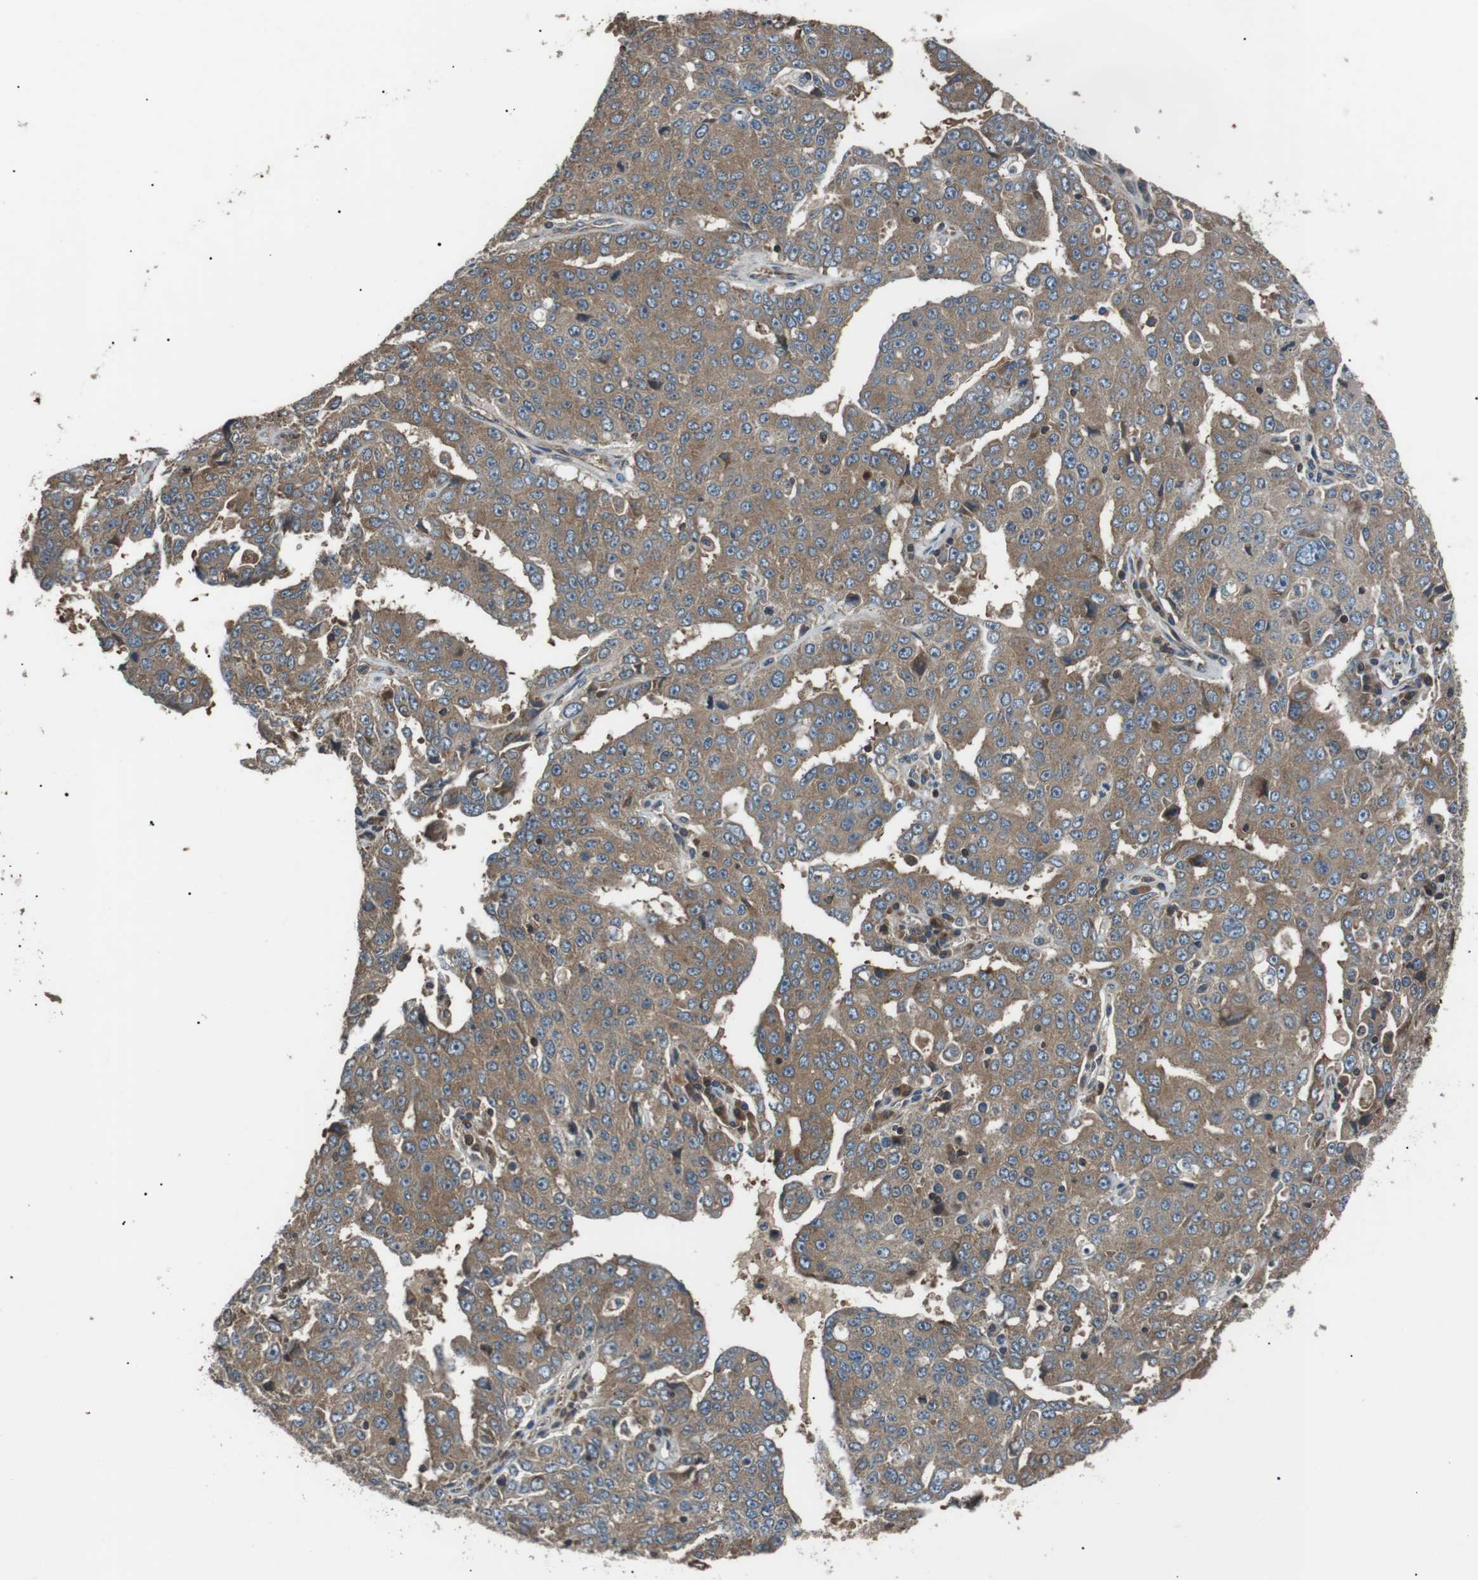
{"staining": {"intensity": "moderate", "quantity": ">75%", "location": "cytoplasmic/membranous"}, "tissue": "ovarian cancer", "cell_type": "Tumor cells", "image_type": "cancer", "snomed": [{"axis": "morphology", "description": "Carcinoma, endometroid"}, {"axis": "topography", "description": "Ovary"}], "caption": "A high-resolution micrograph shows immunohistochemistry (IHC) staining of ovarian cancer (endometroid carcinoma), which shows moderate cytoplasmic/membranous positivity in about >75% of tumor cells.", "gene": "GPR161", "patient": {"sex": "female", "age": 62}}